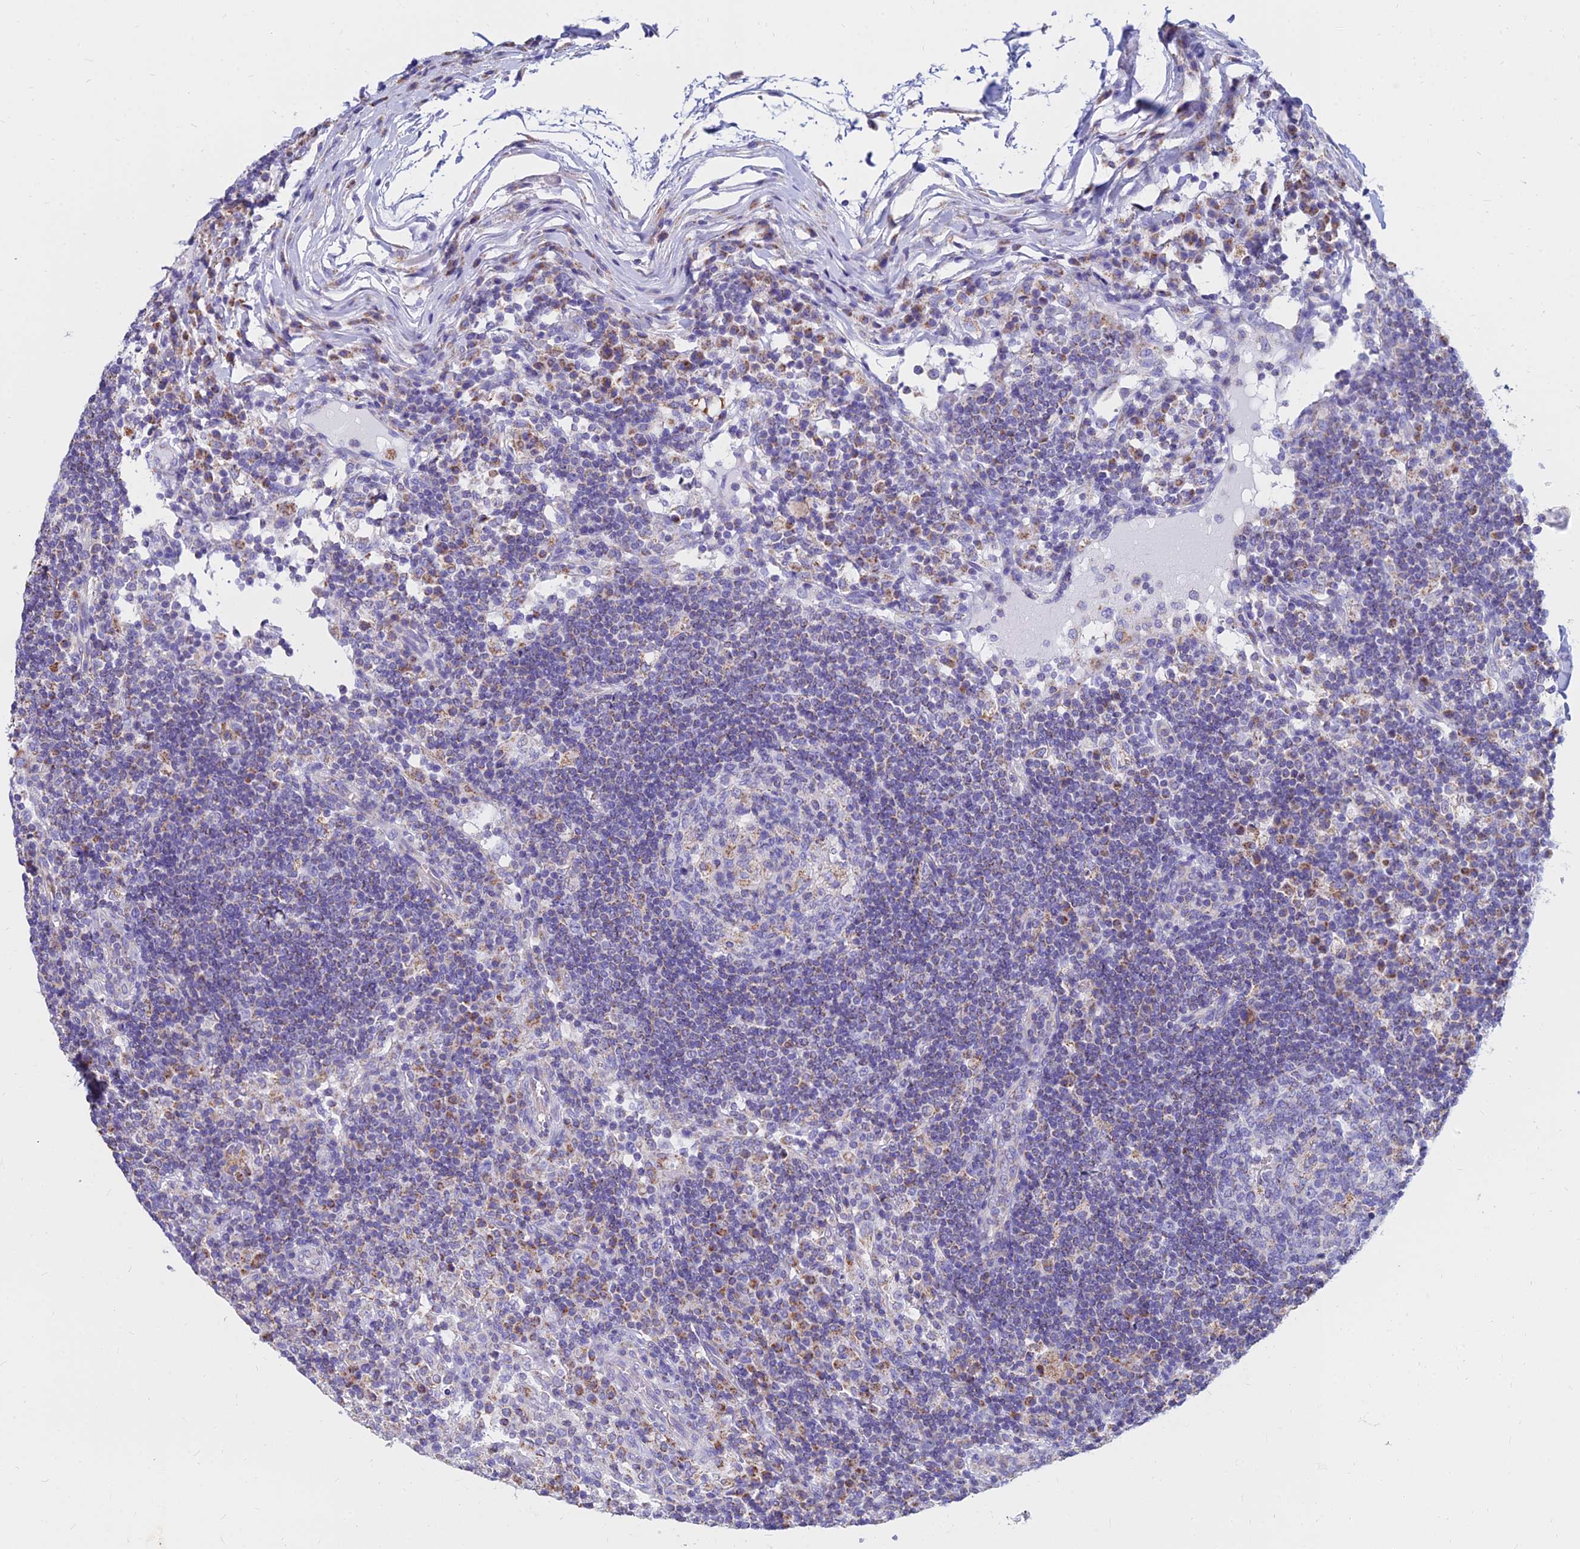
{"staining": {"intensity": "negative", "quantity": "none", "location": "none"}, "tissue": "lymph node", "cell_type": "Germinal center cells", "image_type": "normal", "snomed": [{"axis": "morphology", "description": "Normal tissue, NOS"}, {"axis": "topography", "description": "Lymph node"}], "caption": "Histopathology image shows no significant protein staining in germinal center cells of normal lymph node. Brightfield microscopy of IHC stained with DAB (3,3'-diaminobenzidine) (brown) and hematoxylin (blue), captured at high magnification.", "gene": "MGST1", "patient": {"sex": "female", "age": 53}}